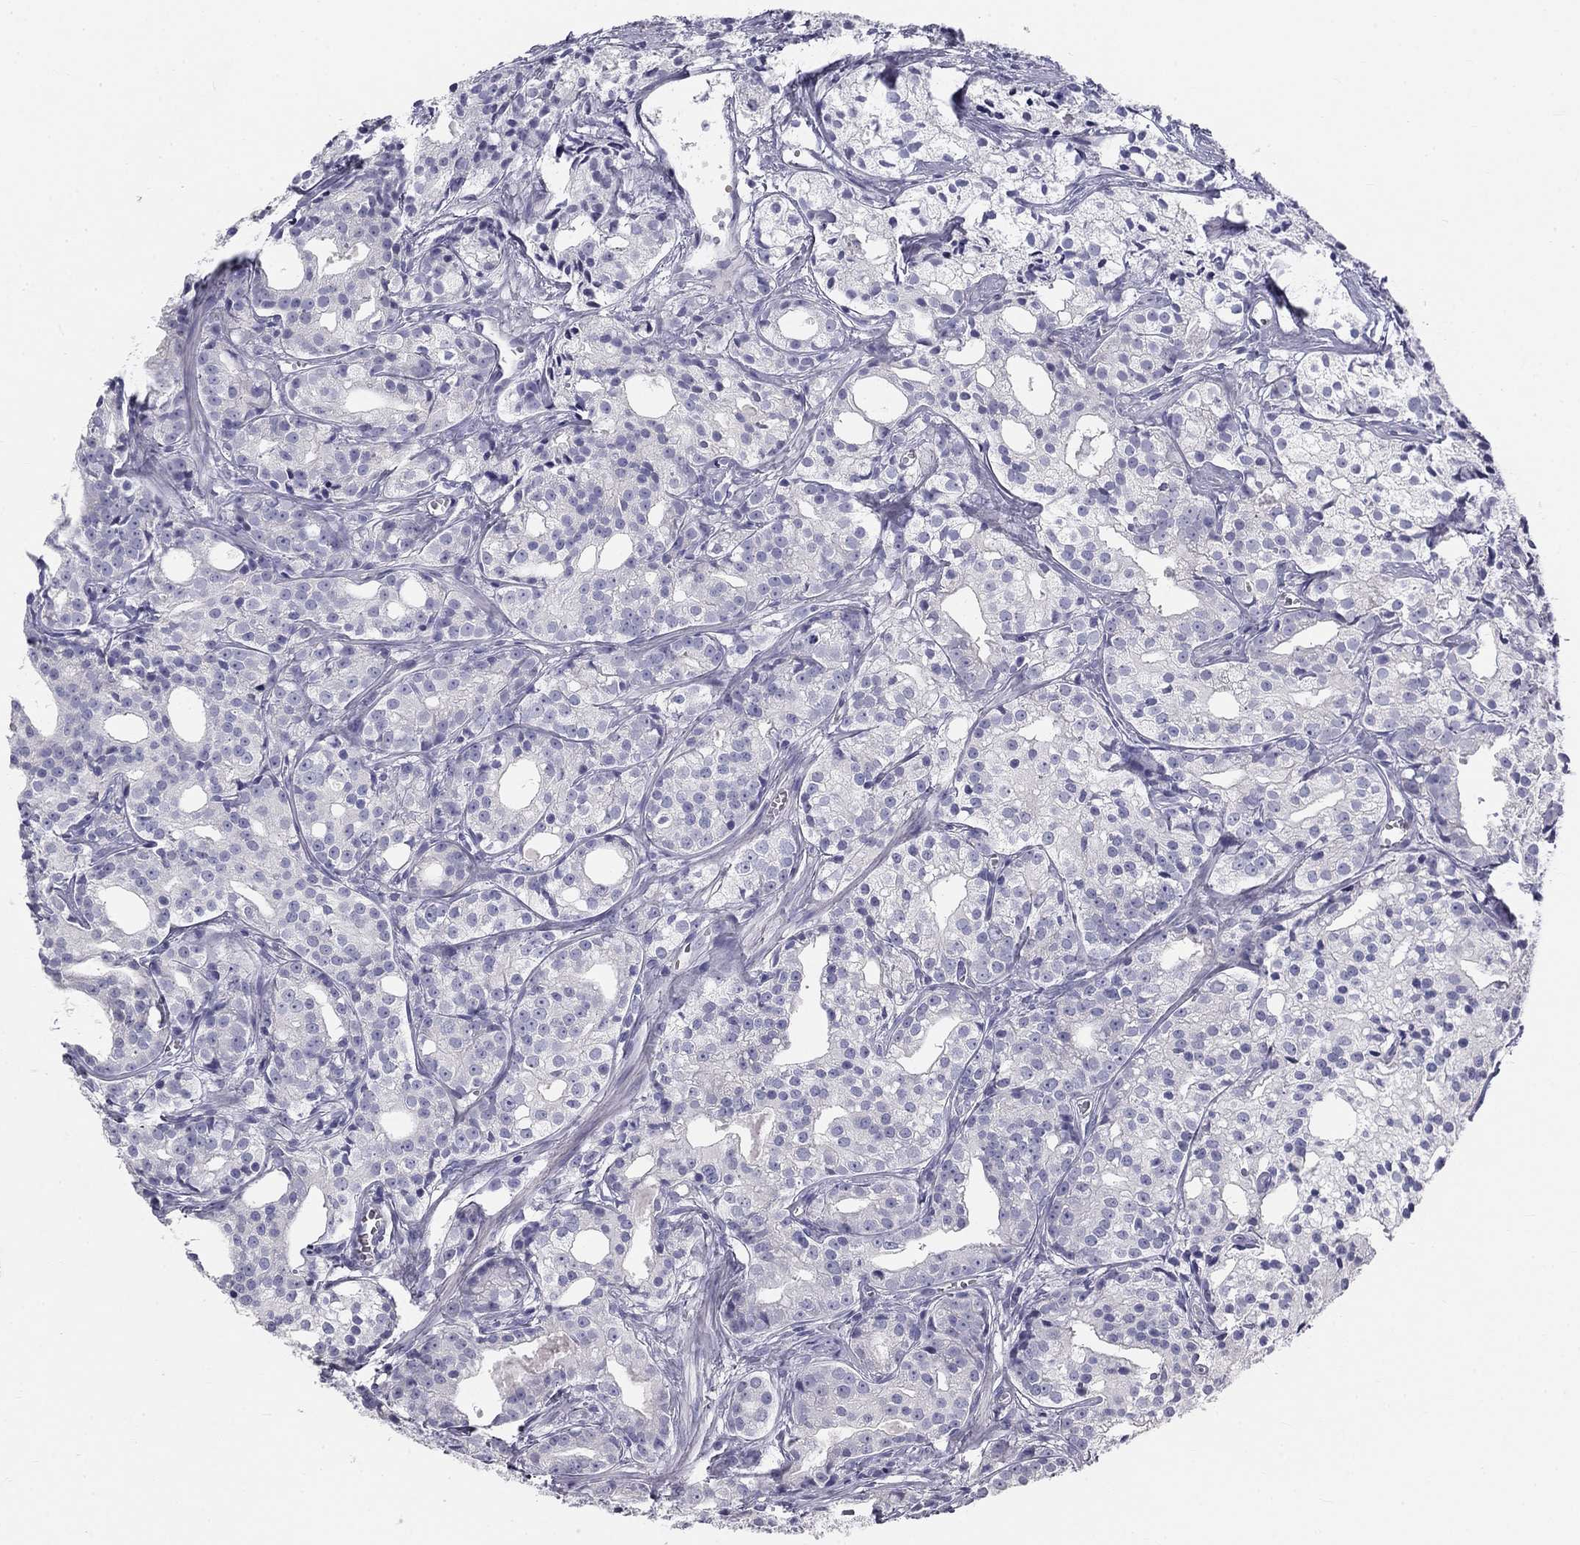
{"staining": {"intensity": "negative", "quantity": "none", "location": "none"}, "tissue": "prostate cancer", "cell_type": "Tumor cells", "image_type": "cancer", "snomed": [{"axis": "morphology", "description": "Adenocarcinoma, Medium grade"}, {"axis": "topography", "description": "Prostate"}], "caption": "Immunohistochemical staining of human prostate cancer reveals no significant expression in tumor cells.", "gene": "GALNTL5", "patient": {"sex": "male", "age": 74}}